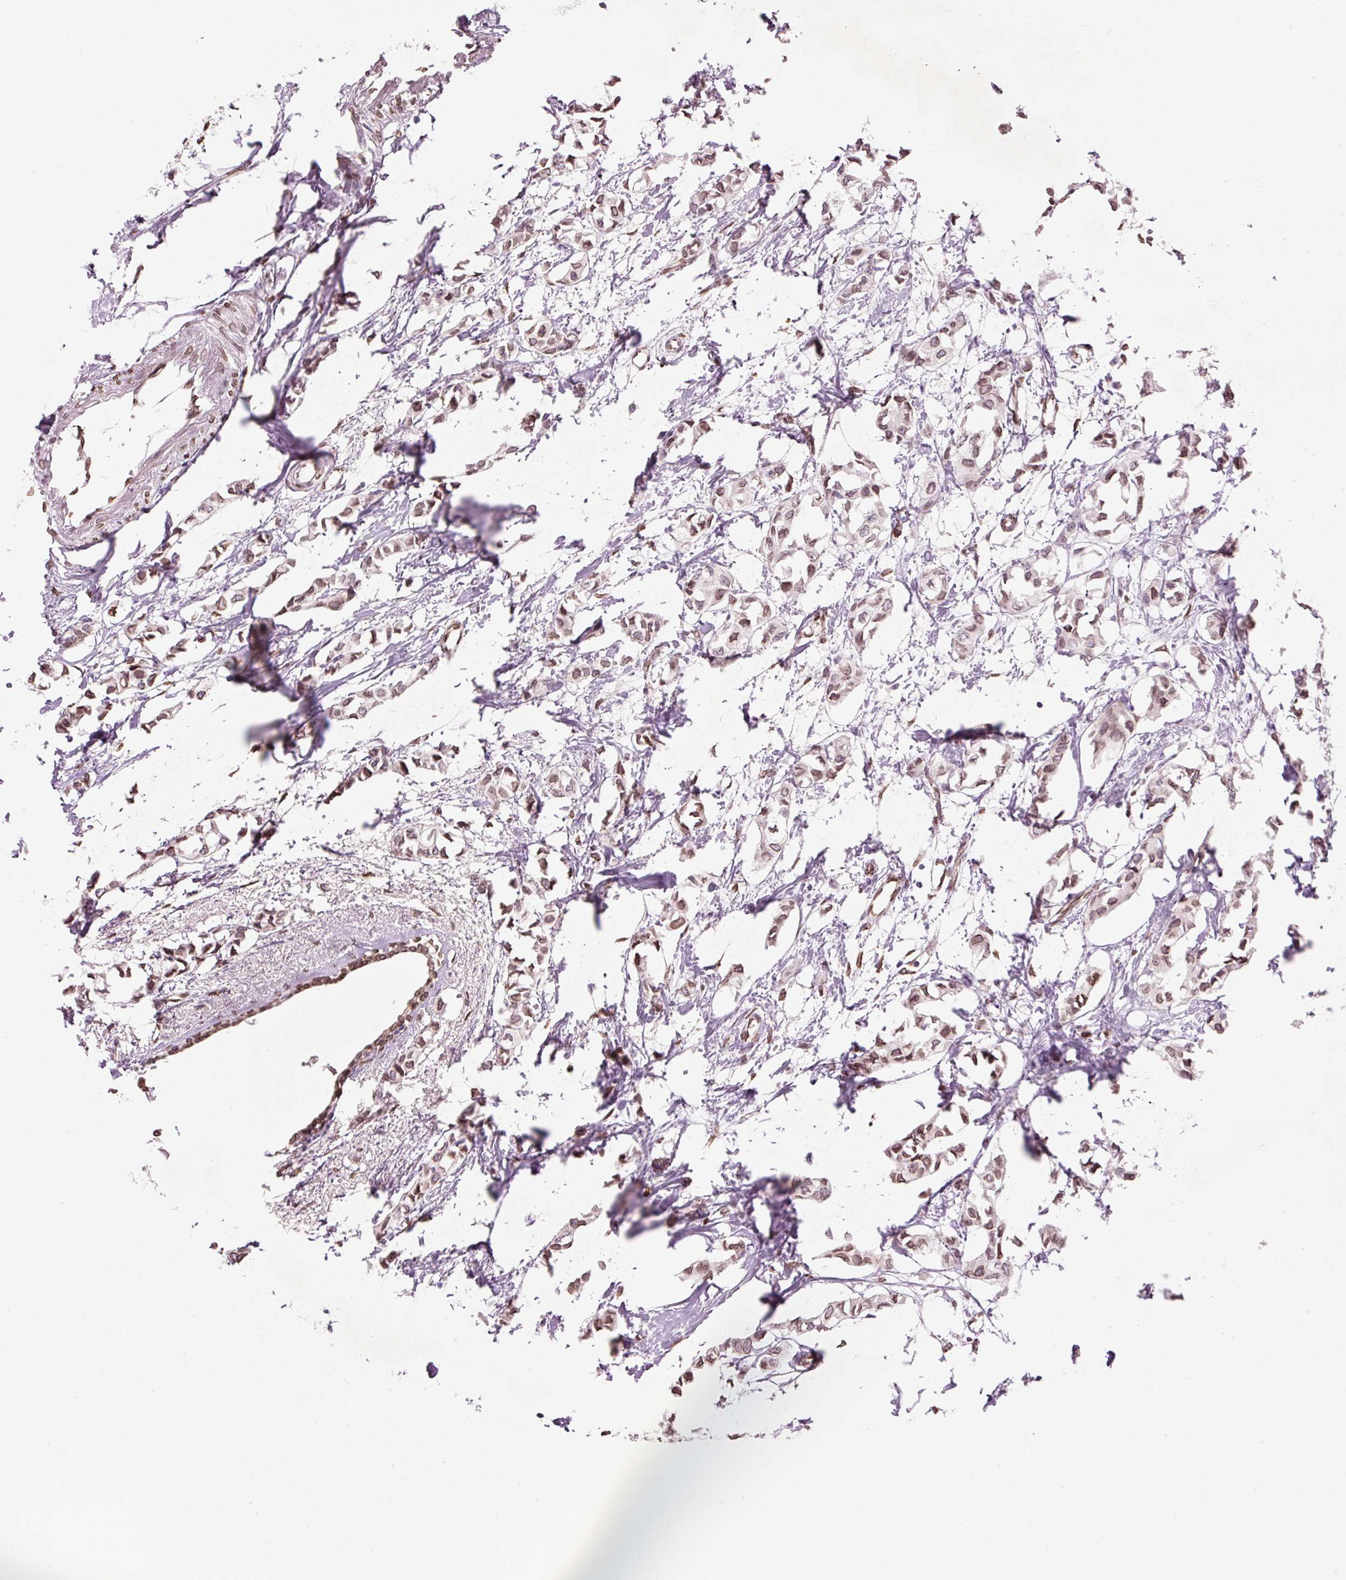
{"staining": {"intensity": "moderate", "quantity": ">75%", "location": "cytoplasmic/membranous,nuclear"}, "tissue": "breast cancer", "cell_type": "Tumor cells", "image_type": "cancer", "snomed": [{"axis": "morphology", "description": "Duct carcinoma"}, {"axis": "topography", "description": "Breast"}], "caption": "Immunohistochemistry (IHC) image of neoplastic tissue: human breast cancer stained using immunohistochemistry exhibits medium levels of moderate protein expression localized specifically in the cytoplasmic/membranous and nuclear of tumor cells, appearing as a cytoplasmic/membranous and nuclear brown color.", "gene": "ZNF224", "patient": {"sex": "female", "age": 73}}